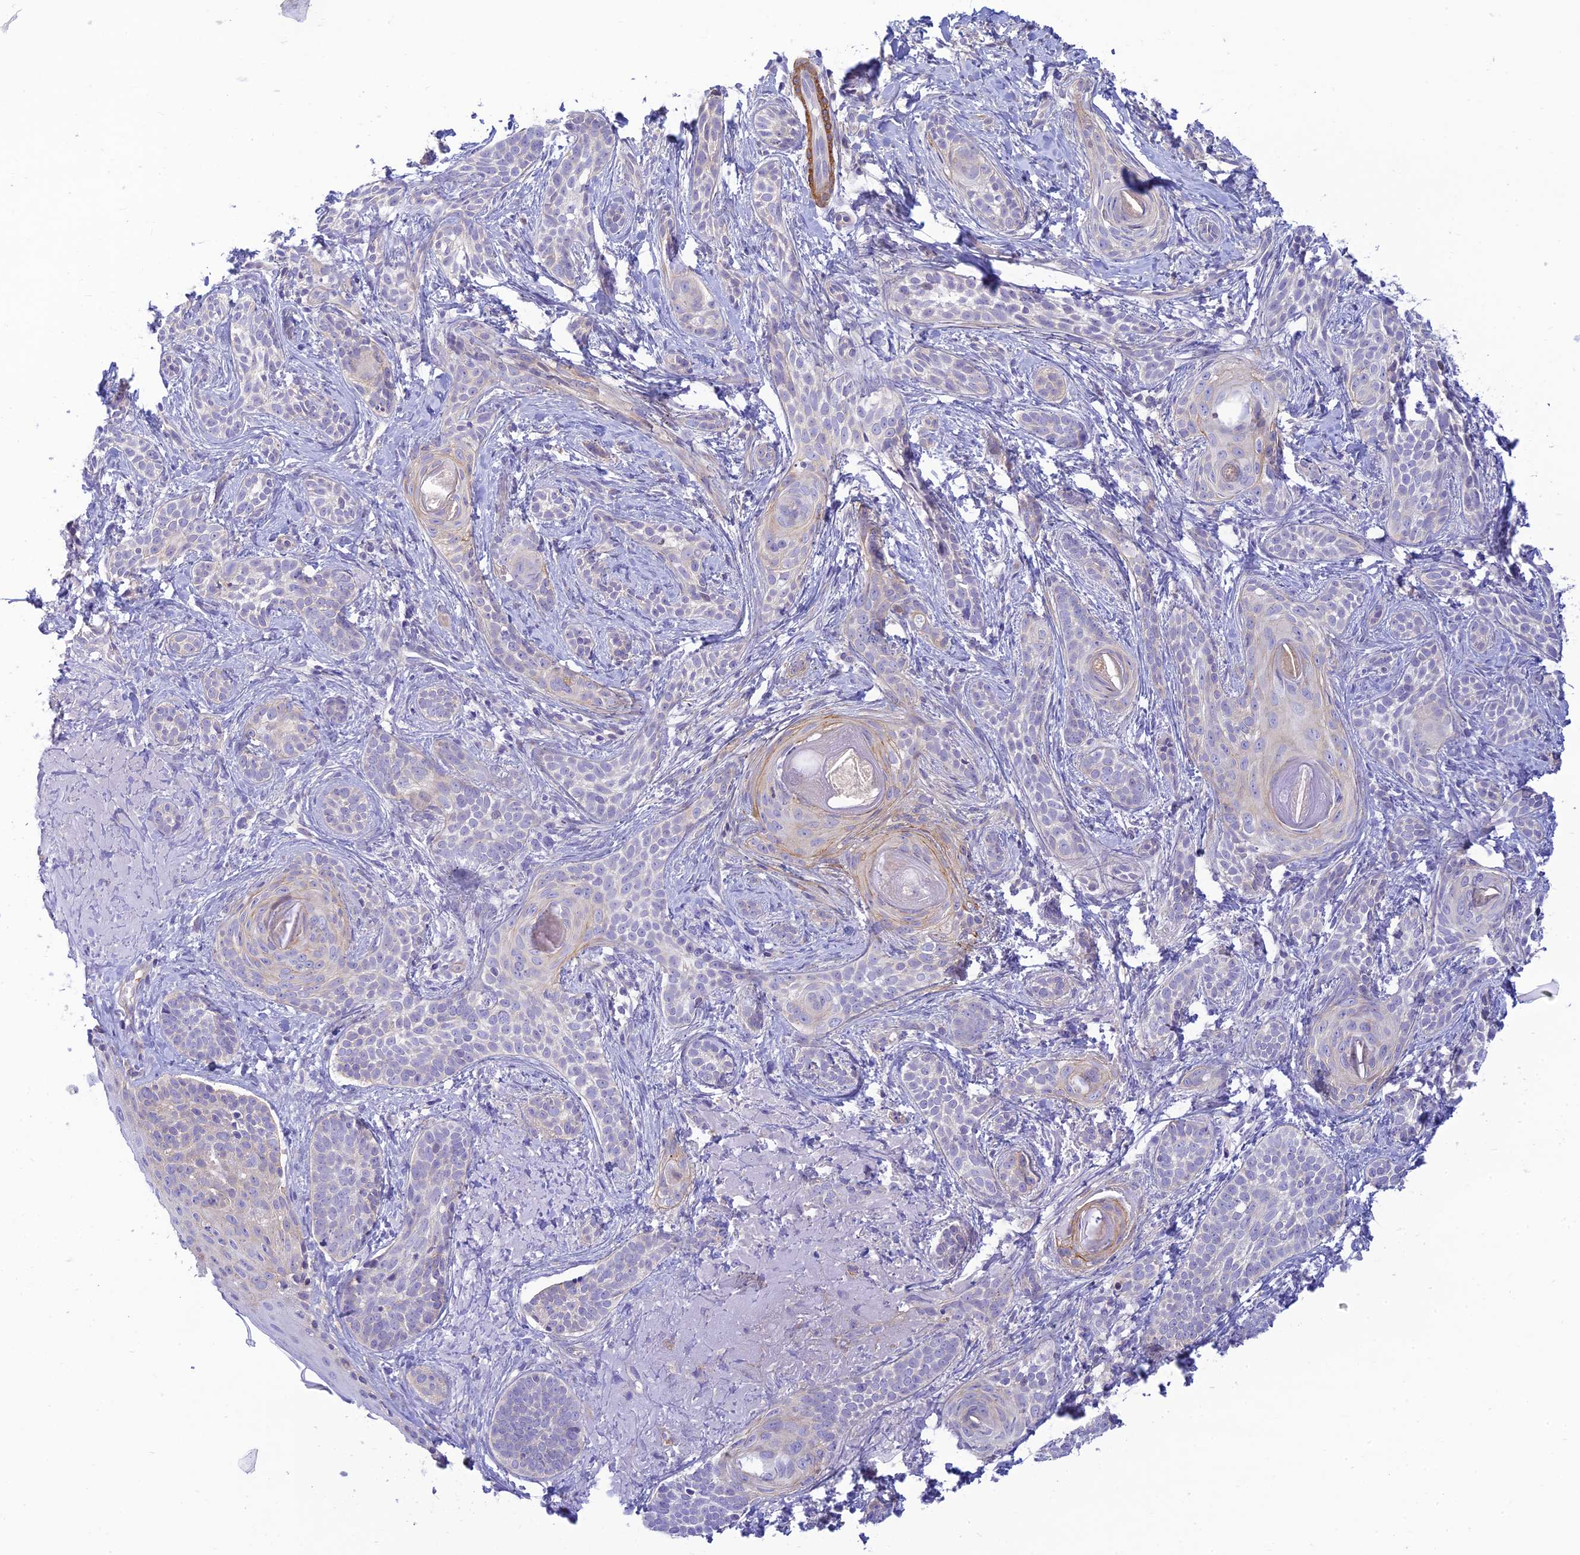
{"staining": {"intensity": "negative", "quantity": "none", "location": "none"}, "tissue": "skin cancer", "cell_type": "Tumor cells", "image_type": "cancer", "snomed": [{"axis": "morphology", "description": "Basal cell carcinoma"}, {"axis": "topography", "description": "Skin"}], "caption": "This is a micrograph of IHC staining of skin cancer, which shows no expression in tumor cells.", "gene": "FBXW4", "patient": {"sex": "male", "age": 71}}